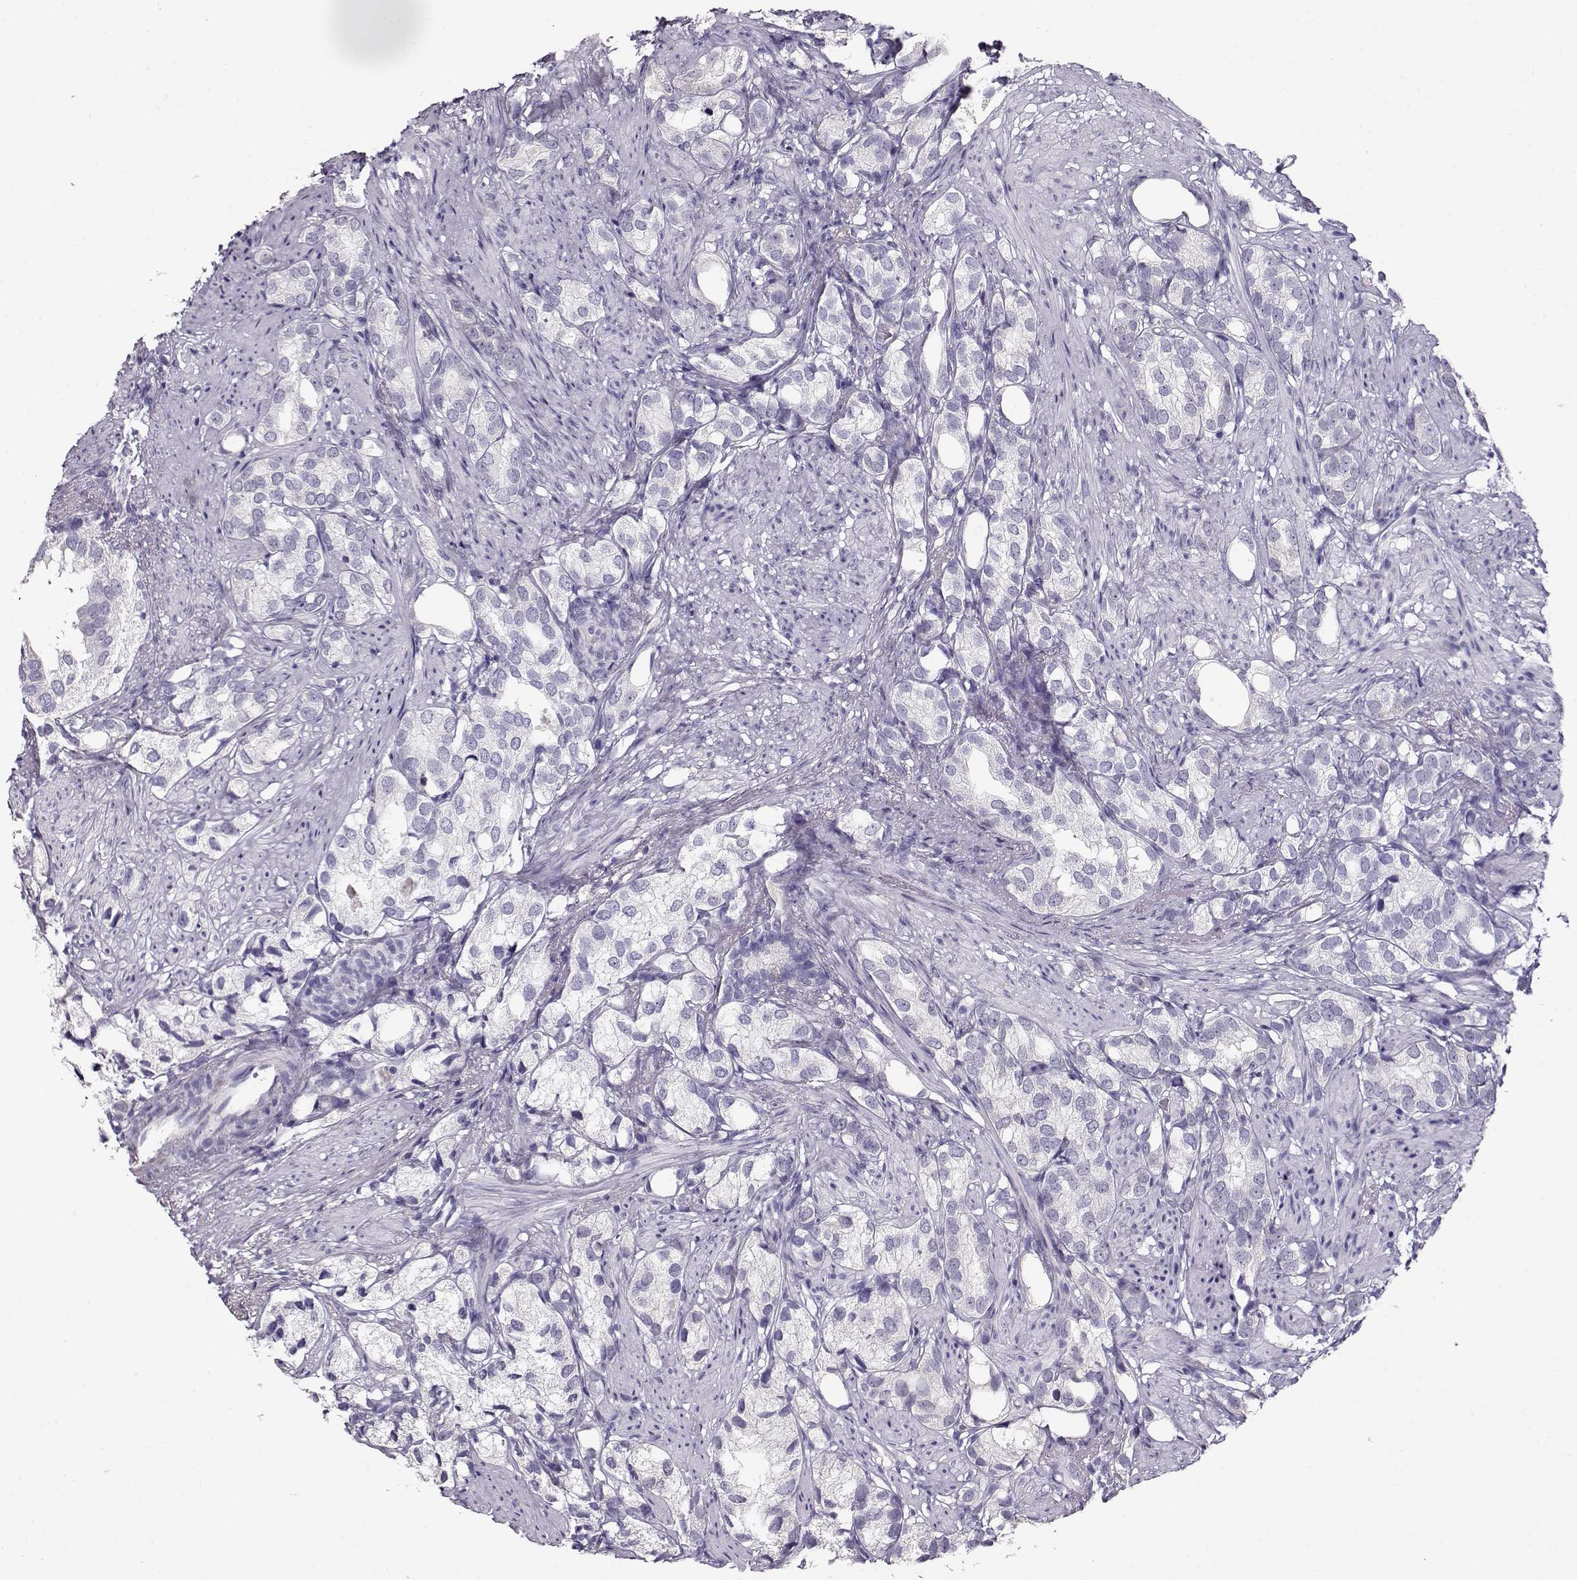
{"staining": {"intensity": "negative", "quantity": "none", "location": "none"}, "tissue": "prostate cancer", "cell_type": "Tumor cells", "image_type": "cancer", "snomed": [{"axis": "morphology", "description": "Adenocarcinoma, High grade"}, {"axis": "topography", "description": "Prostate"}], "caption": "The photomicrograph shows no significant positivity in tumor cells of prostate high-grade adenocarcinoma.", "gene": "CCR8", "patient": {"sex": "male", "age": 82}}